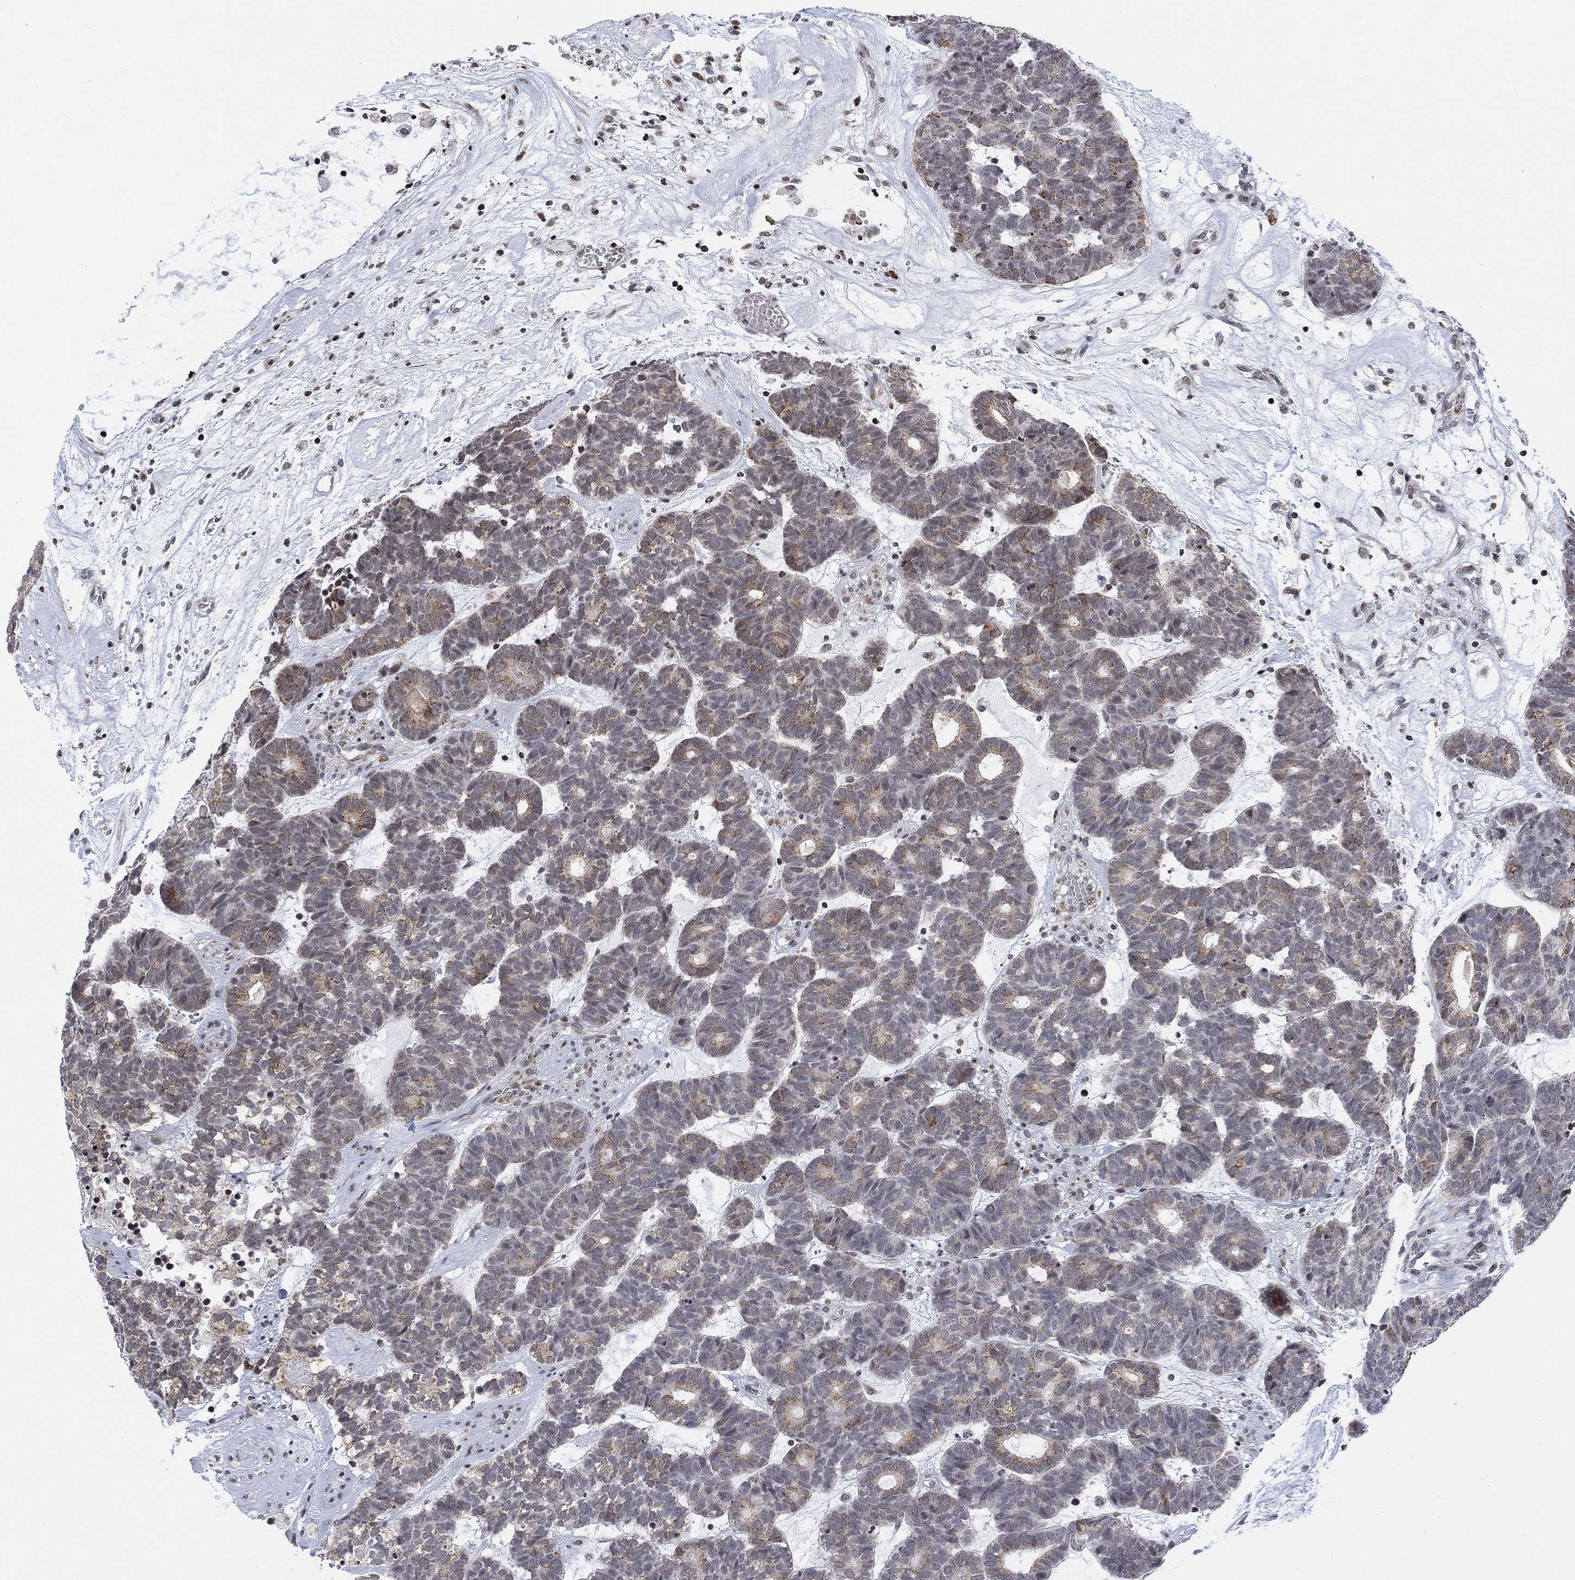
{"staining": {"intensity": "moderate", "quantity": "25%-75%", "location": "cytoplasmic/membranous"}, "tissue": "head and neck cancer", "cell_type": "Tumor cells", "image_type": "cancer", "snomed": [{"axis": "morphology", "description": "Adenocarcinoma, NOS"}, {"axis": "topography", "description": "Head-Neck"}], "caption": "The photomicrograph shows staining of head and neck cancer, revealing moderate cytoplasmic/membranous protein staining (brown color) within tumor cells.", "gene": "ABHD14A", "patient": {"sex": "female", "age": 81}}